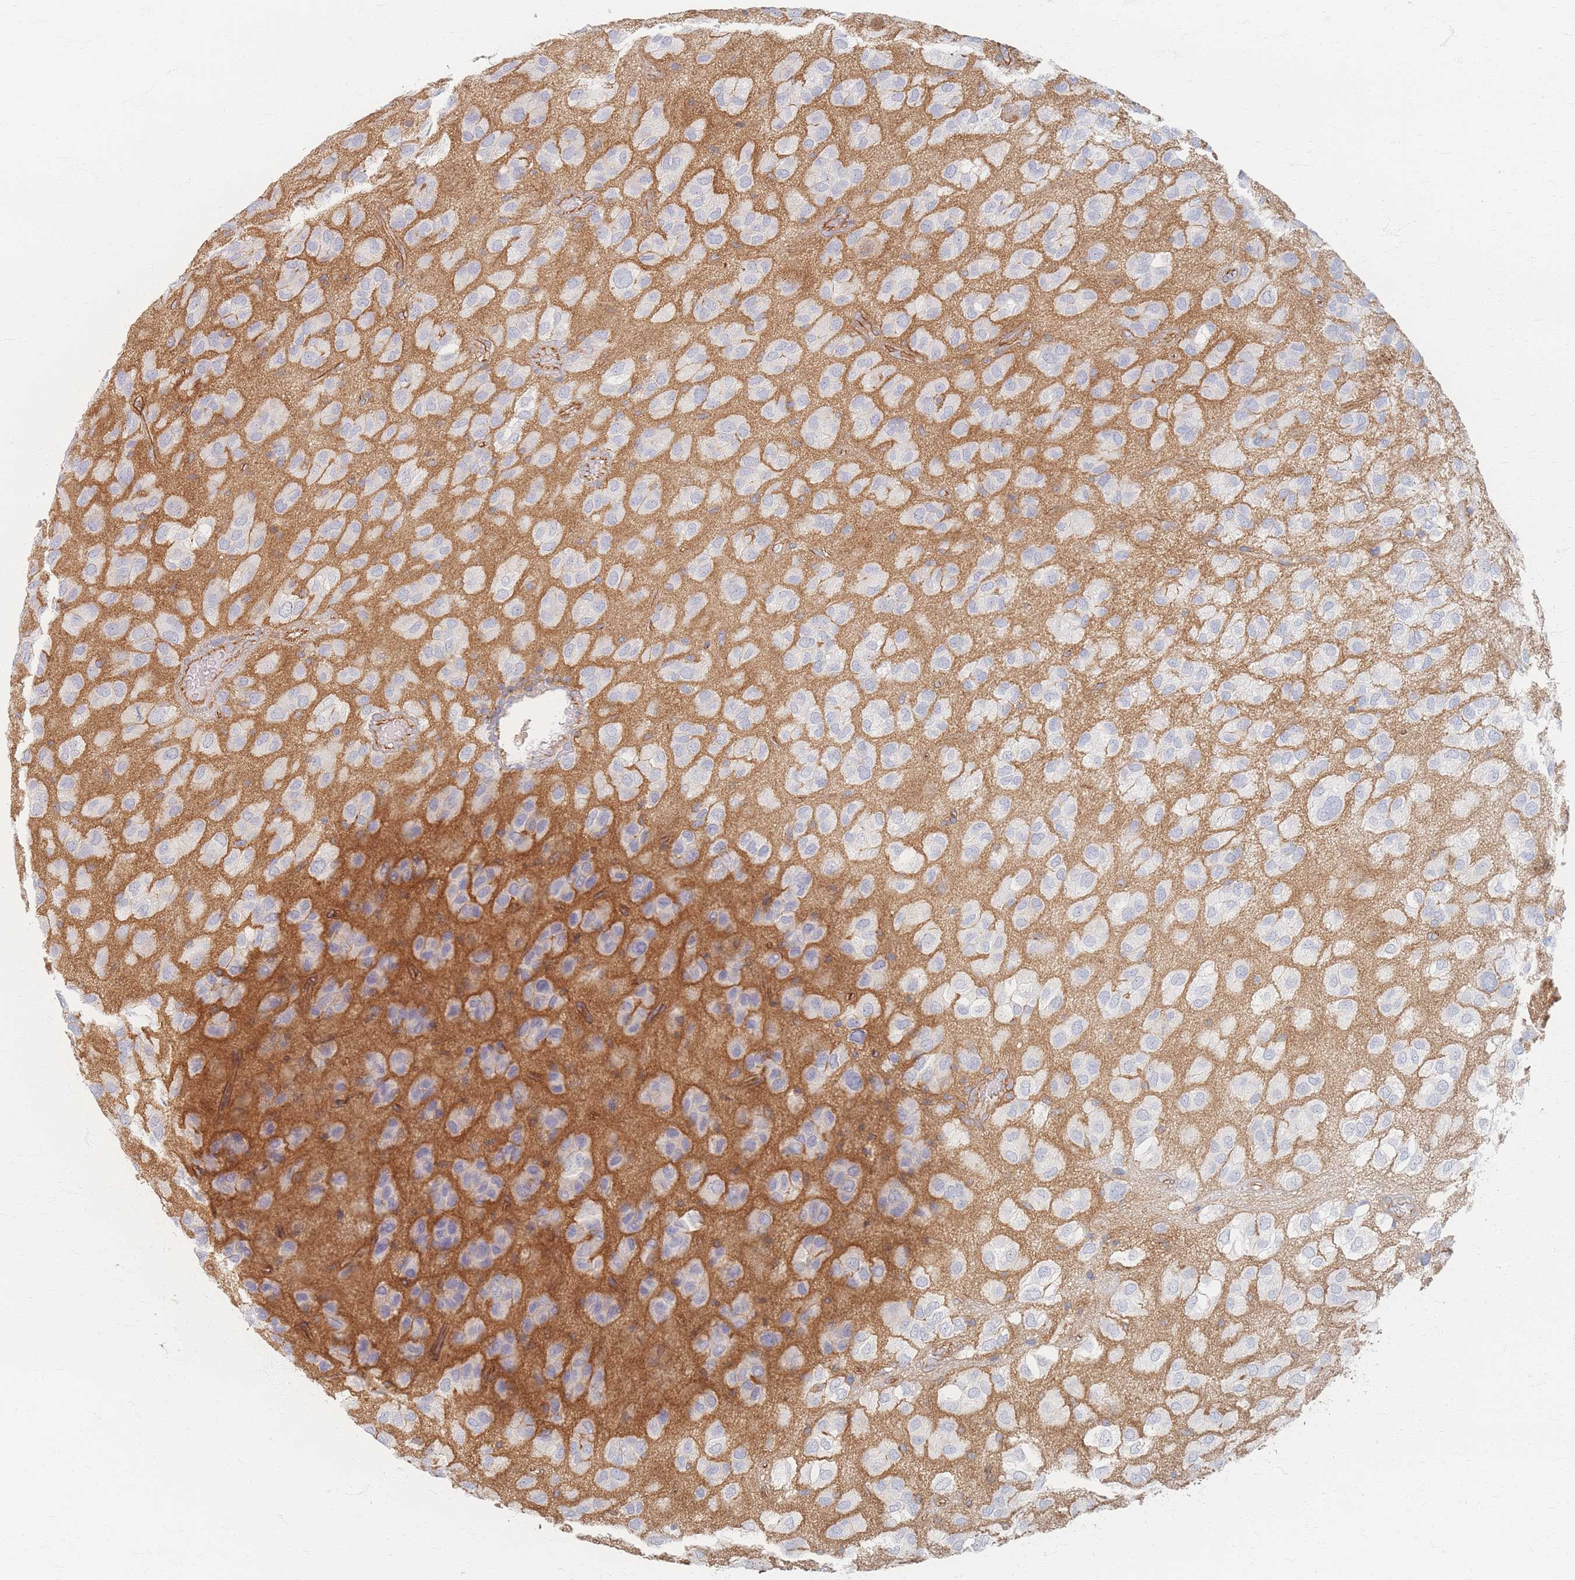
{"staining": {"intensity": "negative", "quantity": "none", "location": "none"}, "tissue": "glioma", "cell_type": "Tumor cells", "image_type": "cancer", "snomed": [{"axis": "morphology", "description": "Glioma, malignant, Low grade"}, {"axis": "topography", "description": "Brain"}], "caption": "Tumor cells show no significant protein positivity in malignant glioma (low-grade).", "gene": "GNB1", "patient": {"sex": "male", "age": 66}}